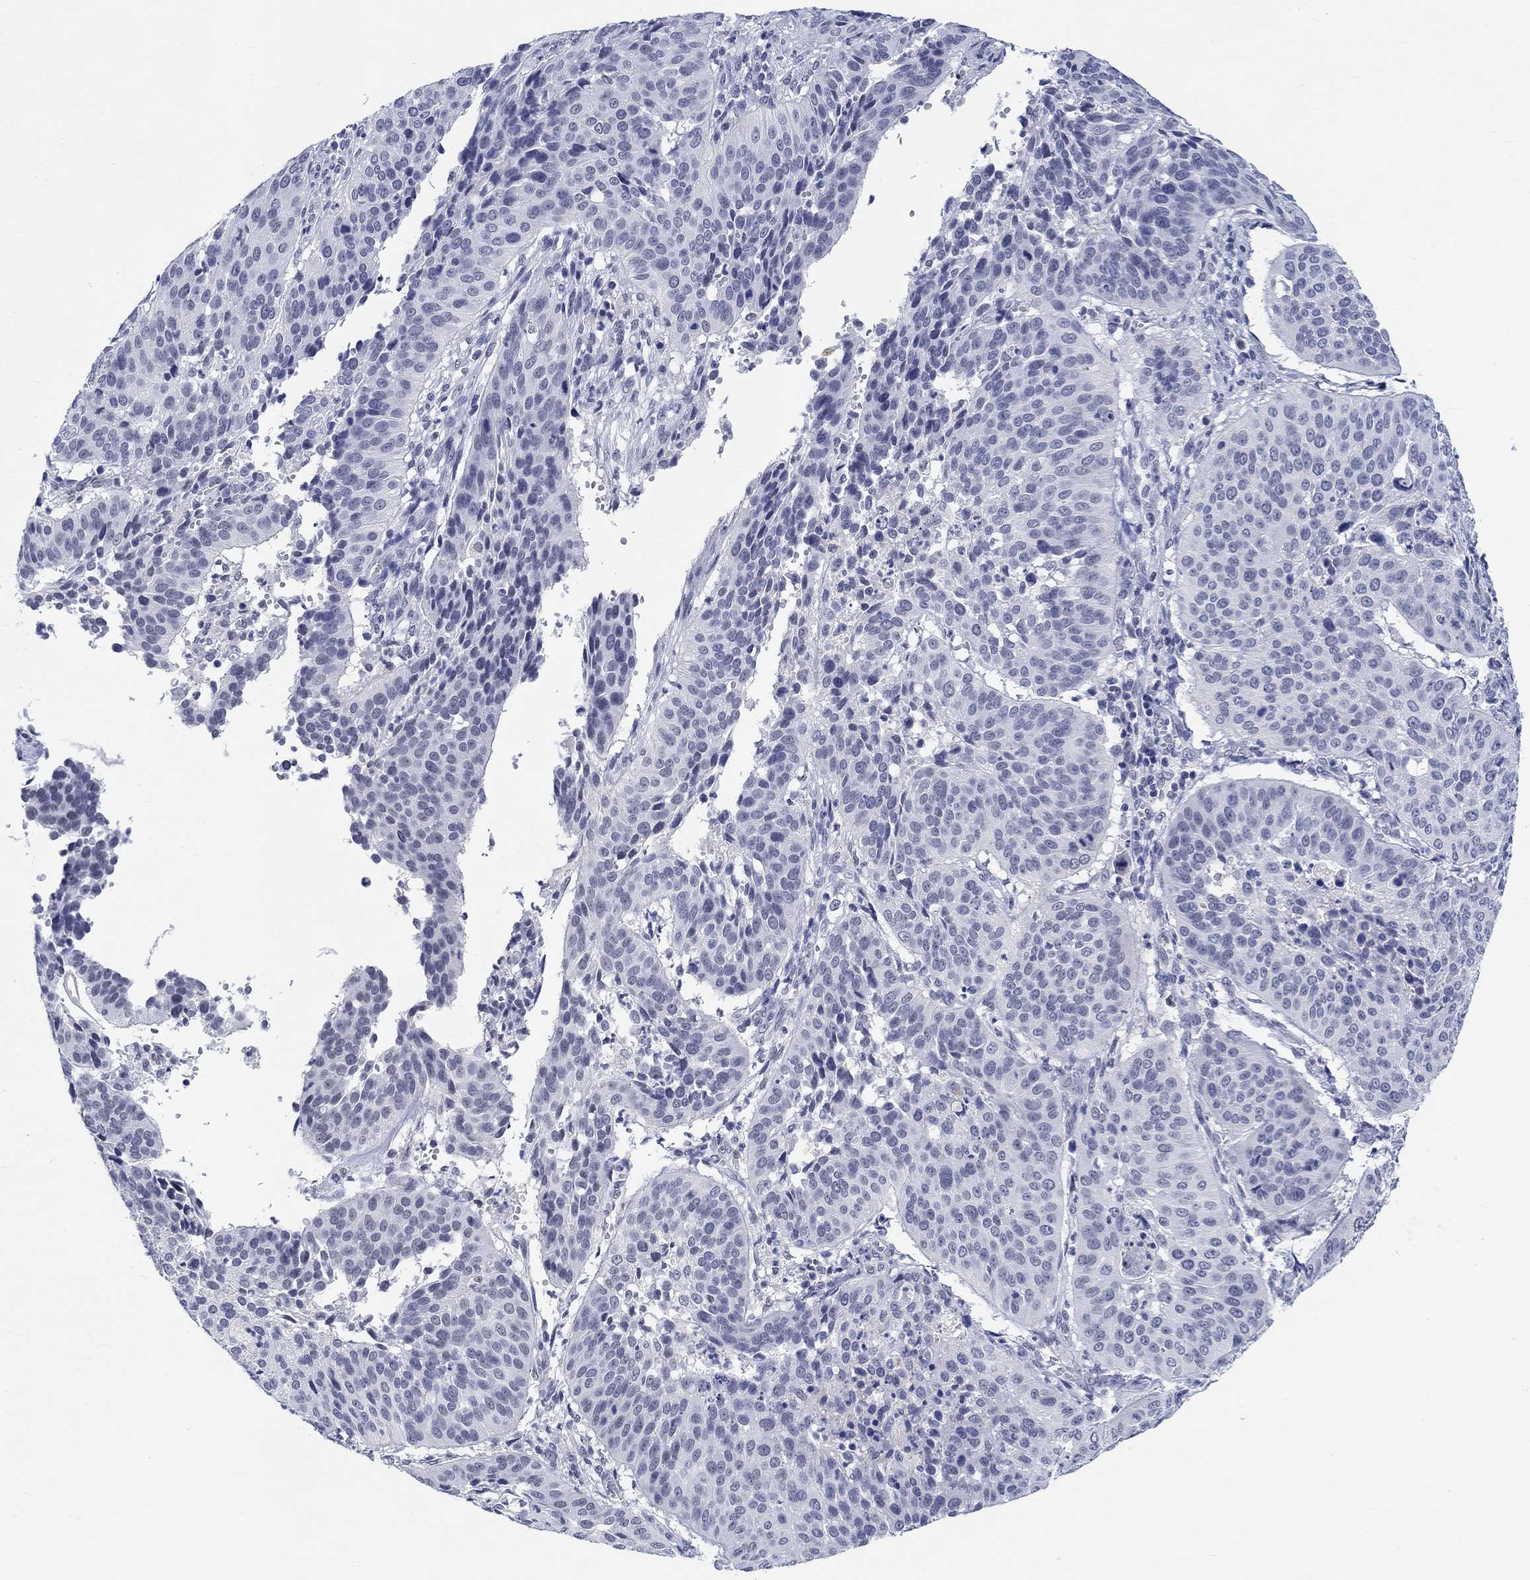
{"staining": {"intensity": "negative", "quantity": "none", "location": "none"}, "tissue": "cervical cancer", "cell_type": "Tumor cells", "image_type": "cancer", "snomed": [{"axis": "morphology", "description": "Normal tissue, NOS"}, {"axis": "morphology", "description": "Squamous cell carcinoma, NOS"}, {"axis": "topography", "description": "Cervix"}], "caption": "Immunohistochemistry (IHC) micrograph of neoplastic tissue: human cervical cancer stained with DAB (3,3'-diaminobenzidine) exhibits no significant protein staining in tumor cells. Brightfield microscopy of immunohistochemistry (IHC) stained with DAB (3,3'-diaminobenzidine) (brown) and hematoxylin (blue), captured at high magnification.", "gene": "ANKS1B", "patient": {"sex": "female", "age": 39}}